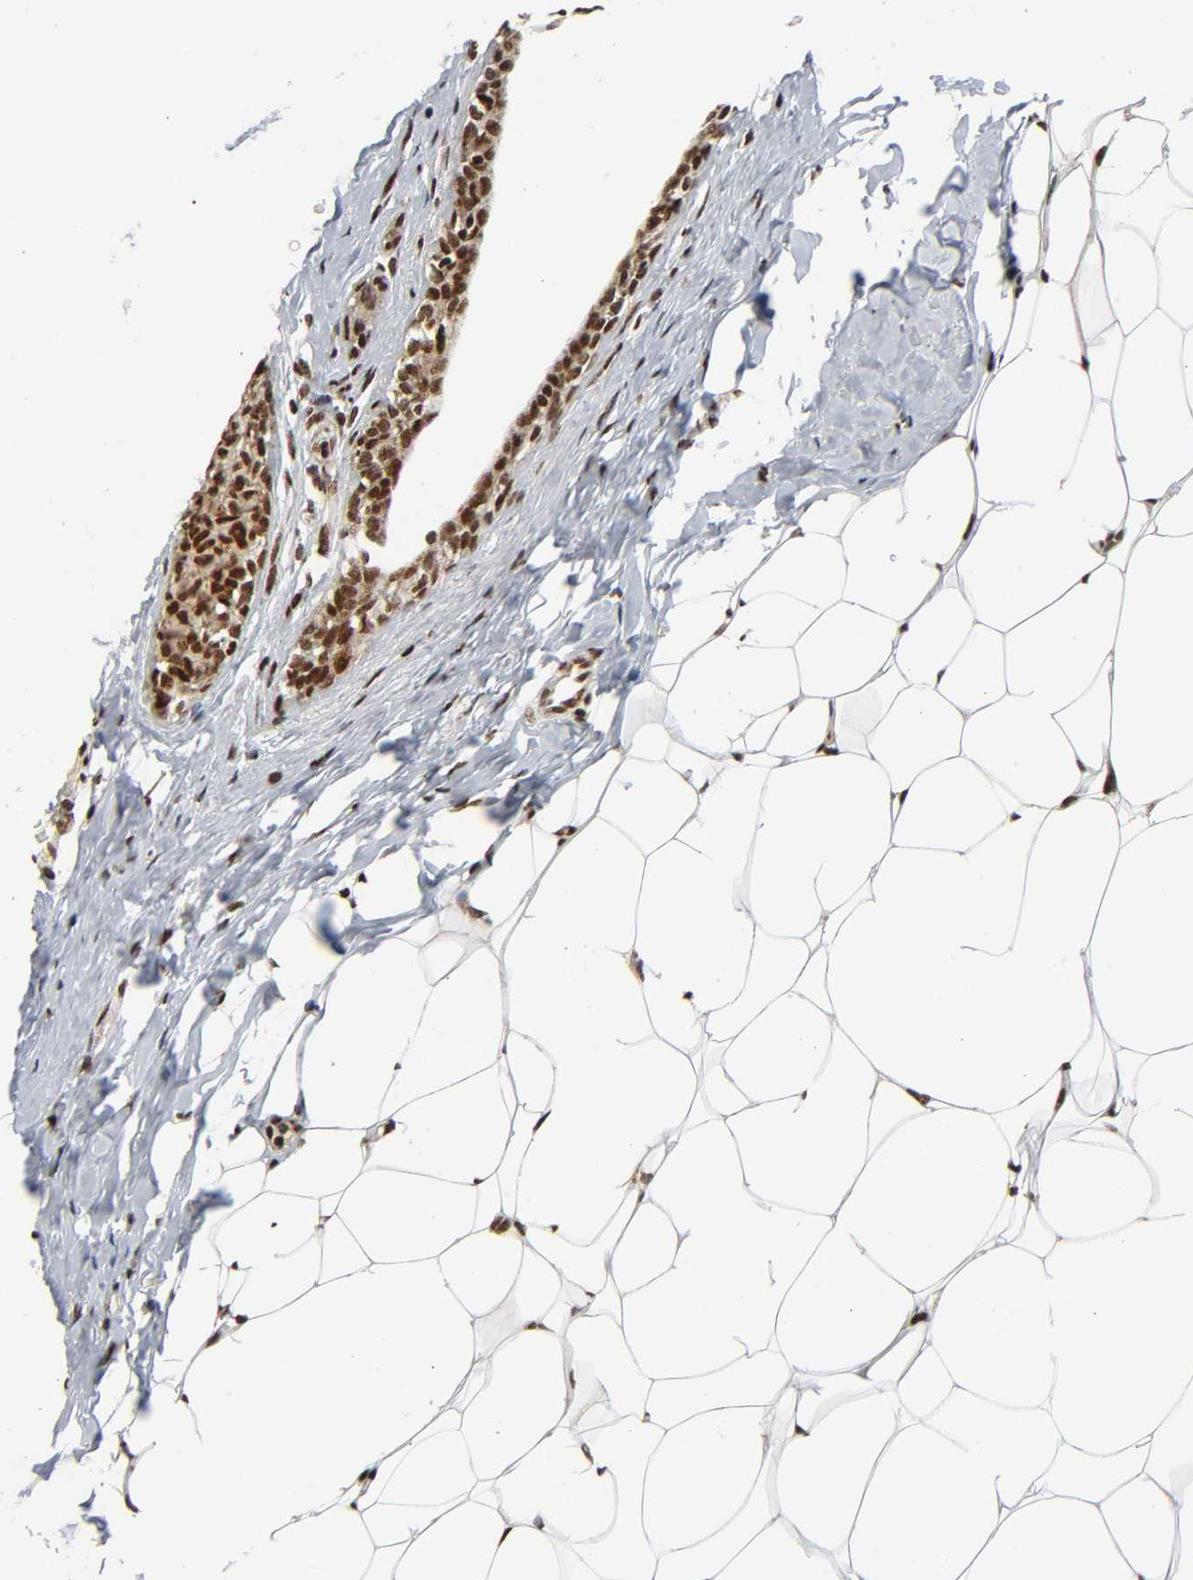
{"staining": {"intensity": "strong", "quantity": ">75%", "location": "nuclear"}, "tissue": "breast cancer", "cell_type": "Tumor cells", "image_type": "cancer", "snomed": [{"axis": "morphology", "description": "Duct carcinoma"}, {"axis": "topography", "description": "Breast"}], "caption": "The image displays immunohistochemical staining of invasive ductal carcinoma (breast). There is strong nuclear expression is present in about >75% of tumor cells. Ihc stains the protein in brown and the nuclei are stained blue.", "gene": "CDK9", "patient": {"sex": "female", "age": 40}}